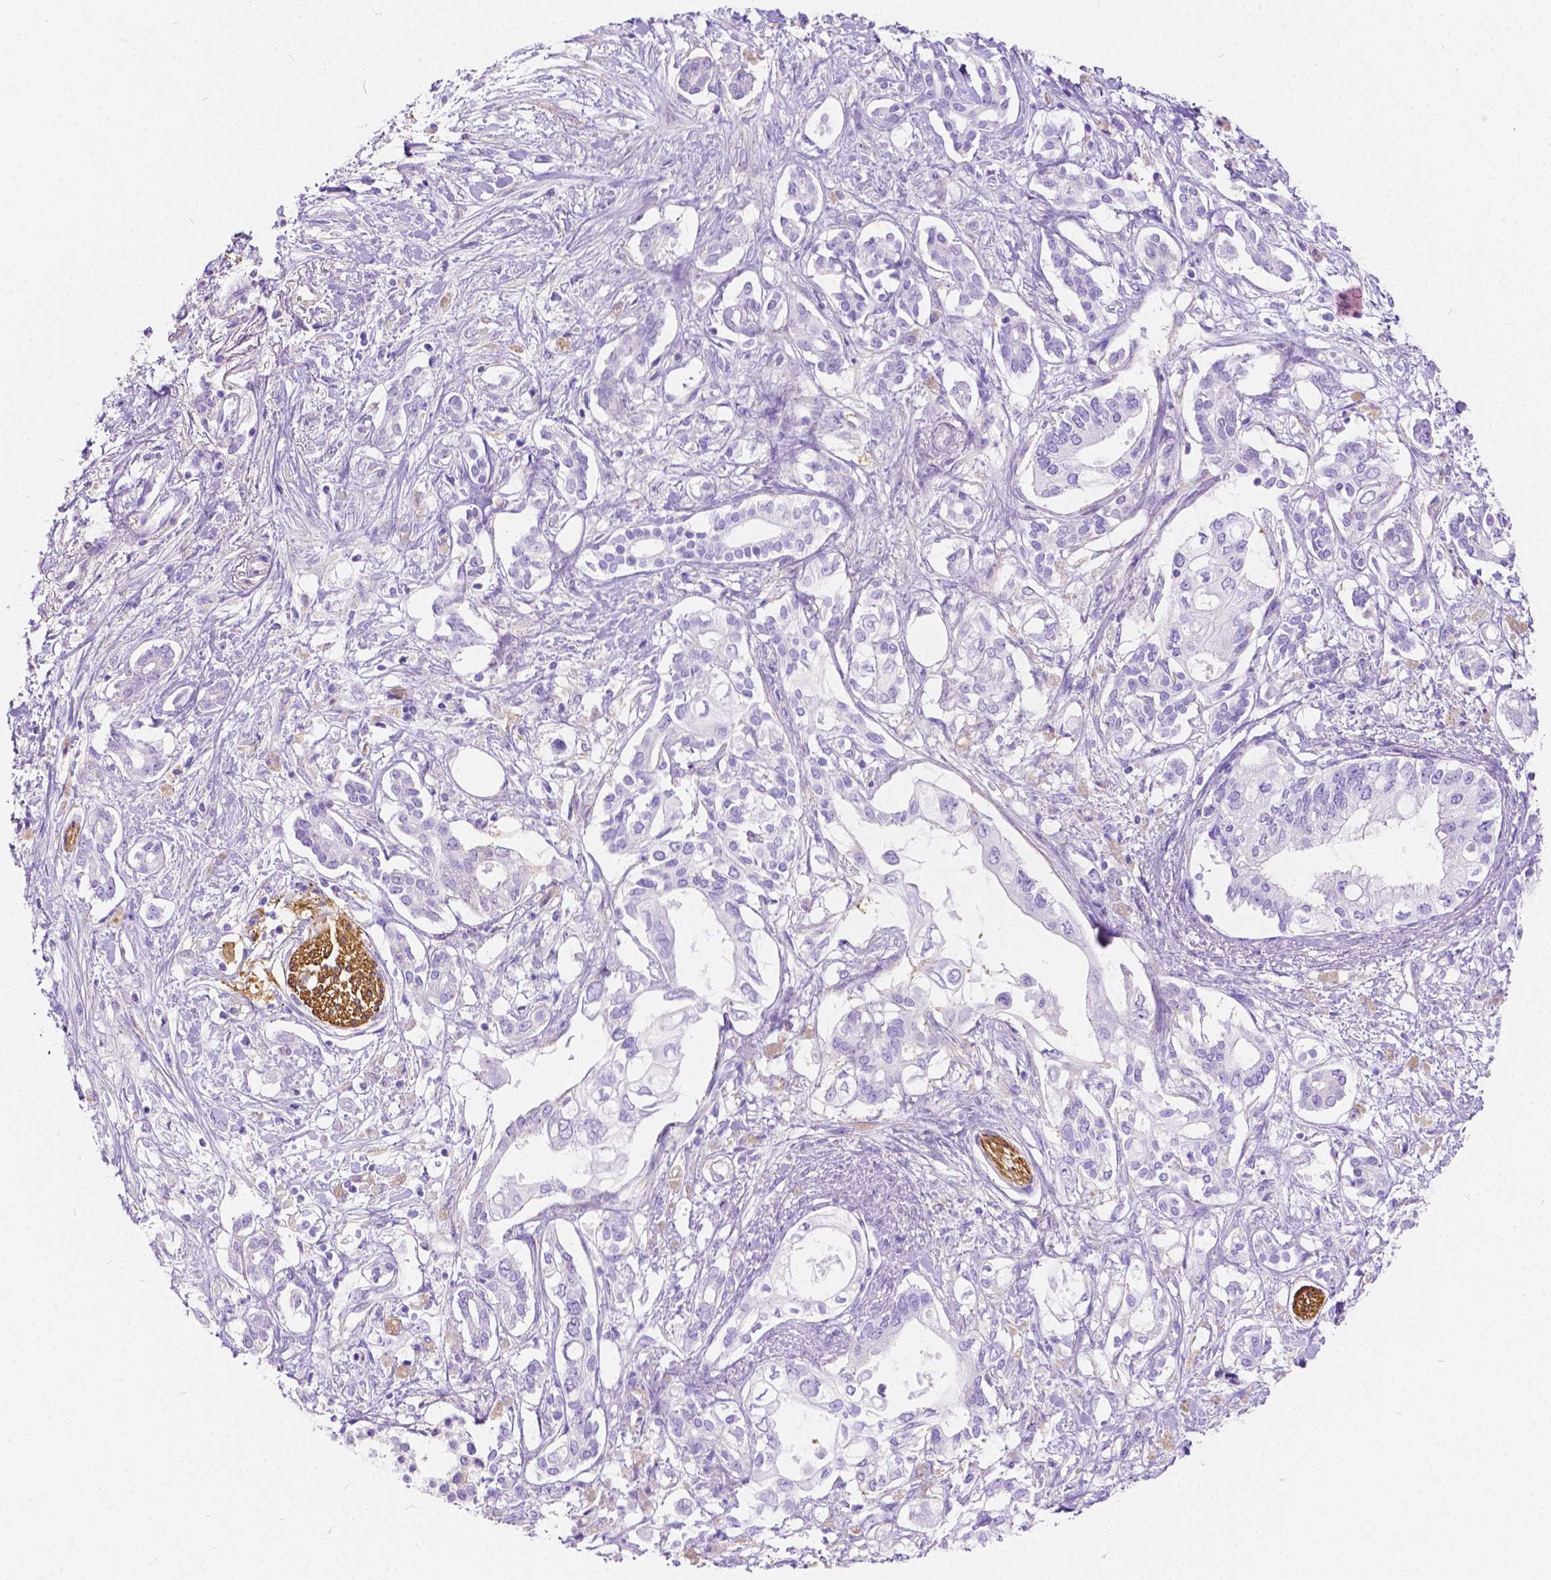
{"staining": {"intensity": "negative", "quantity": "none", "location": "none"}, "tissue": "pancreatic cancer", "cell_type": "Tumor cells", "image_type": "cancer", "snomed": [{"axis": "morphology", "description": "Adenocarcinoma, NOS"}, {"axis": "topography", "description": "Pancreas"}], "caption": "Immunohistochemistry photomicrograph of human adenocarcinoma (pancreatic) stained for a protein (brown), which demonstrates no positivity in tumor cells.", "gene": "CHRM1", "patient": {"sex": "female", "age": 63}}